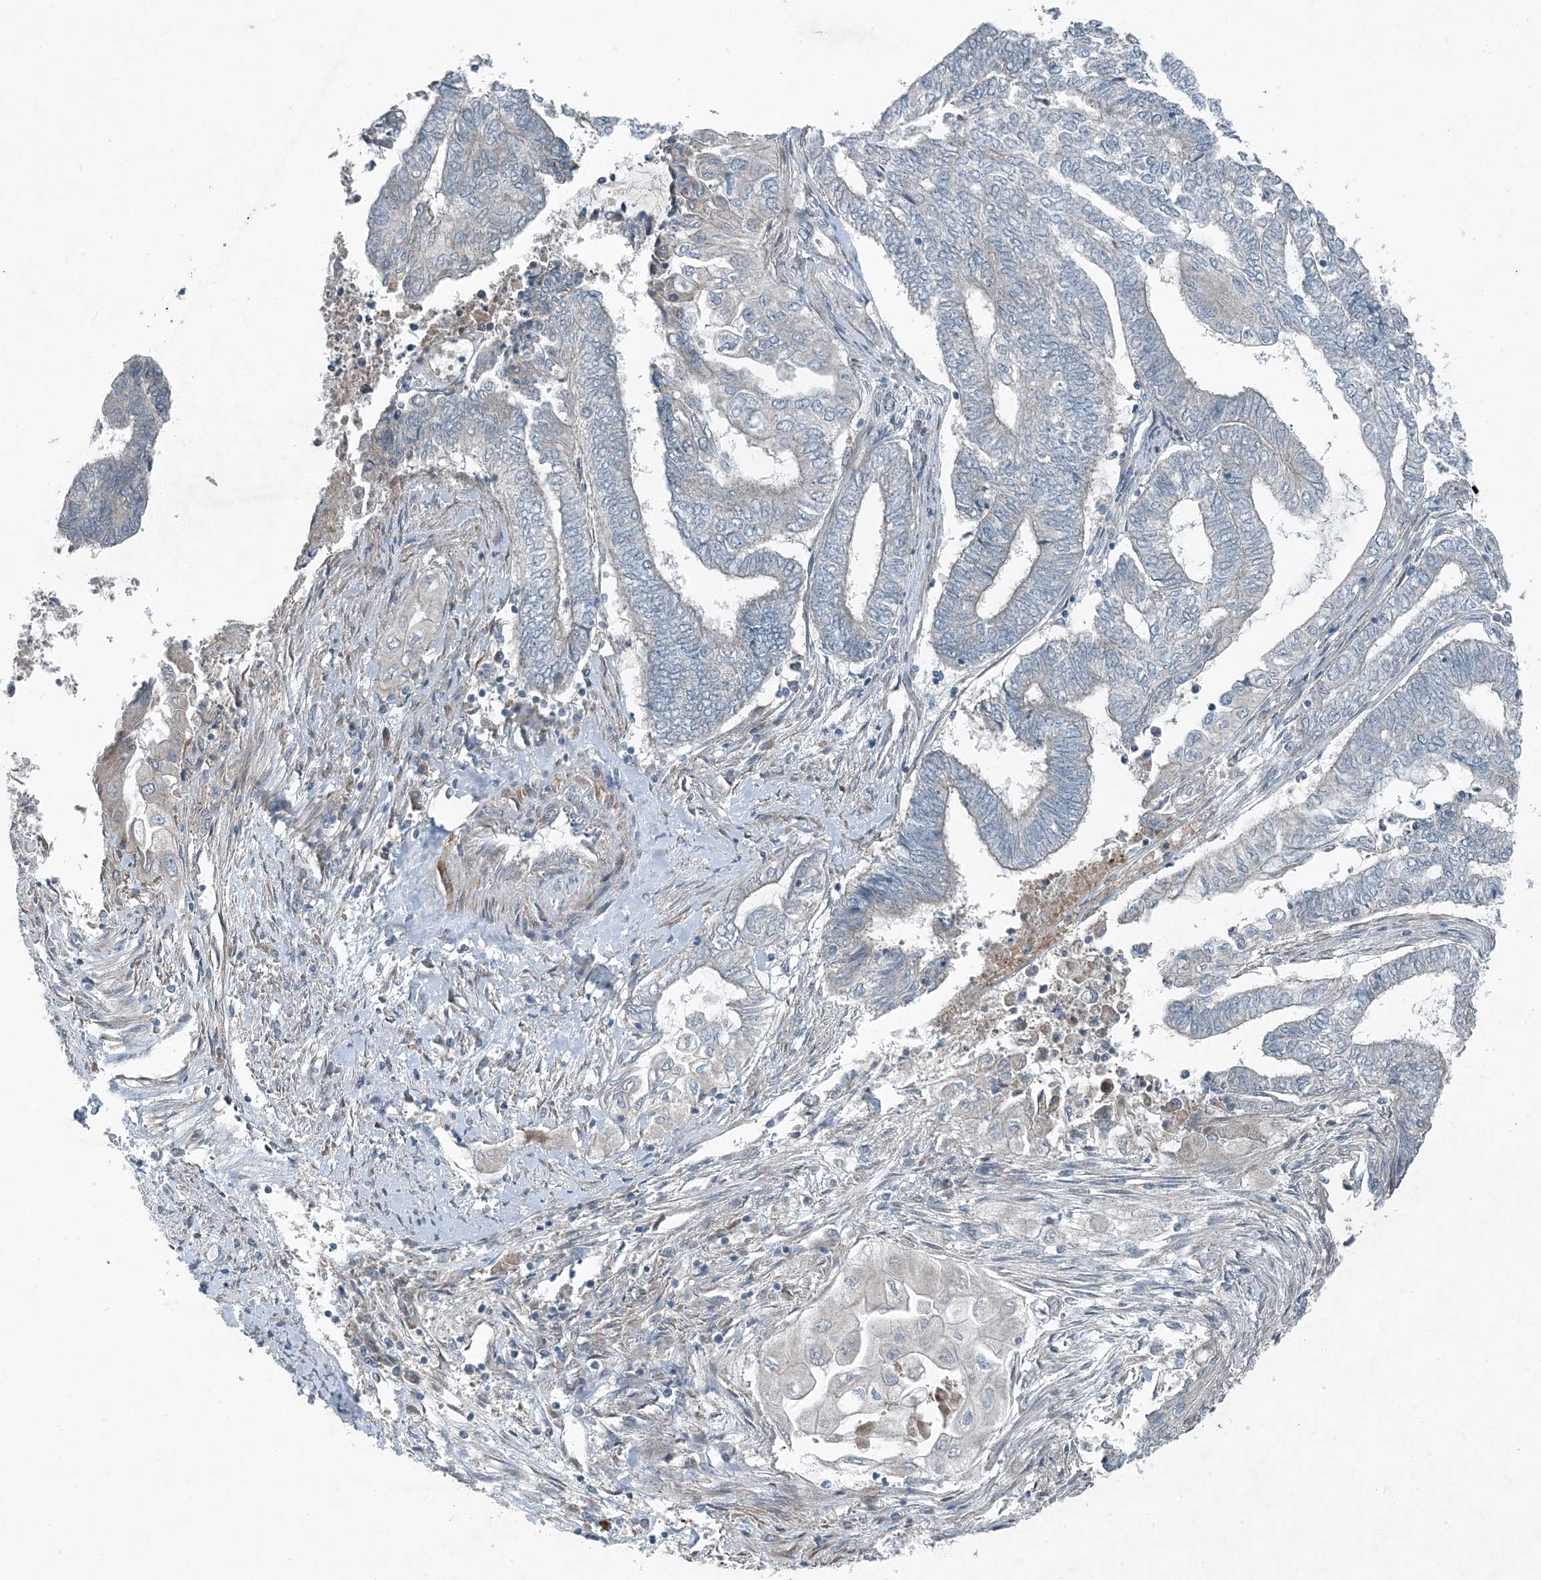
{"staining": {"intensity": "negative", "quantity": "none", "location": "none"}, "tissue": "endometrial cancer", "cell_type": "Tumor cells", "image_type": "cancer", "snomed": [{"axis": "morphology", "description": "Adenocarcinoma, NOS"}, {"axis": "topography", "description": "Uterus"}, {"axis": "topography", "description": "Endometrium"}], "caption": "This histopathology image is of endometrial cancer (adenocarcinoma) stained with IHC to label a protein in brown with the nuclei are counter-stained blue. There is no expression in tumor cells. (DAB IHC visualized using brightfield microscopy, high magnification).", "gene": "APOM", "patient": {"sex": "female", "age": 70}}